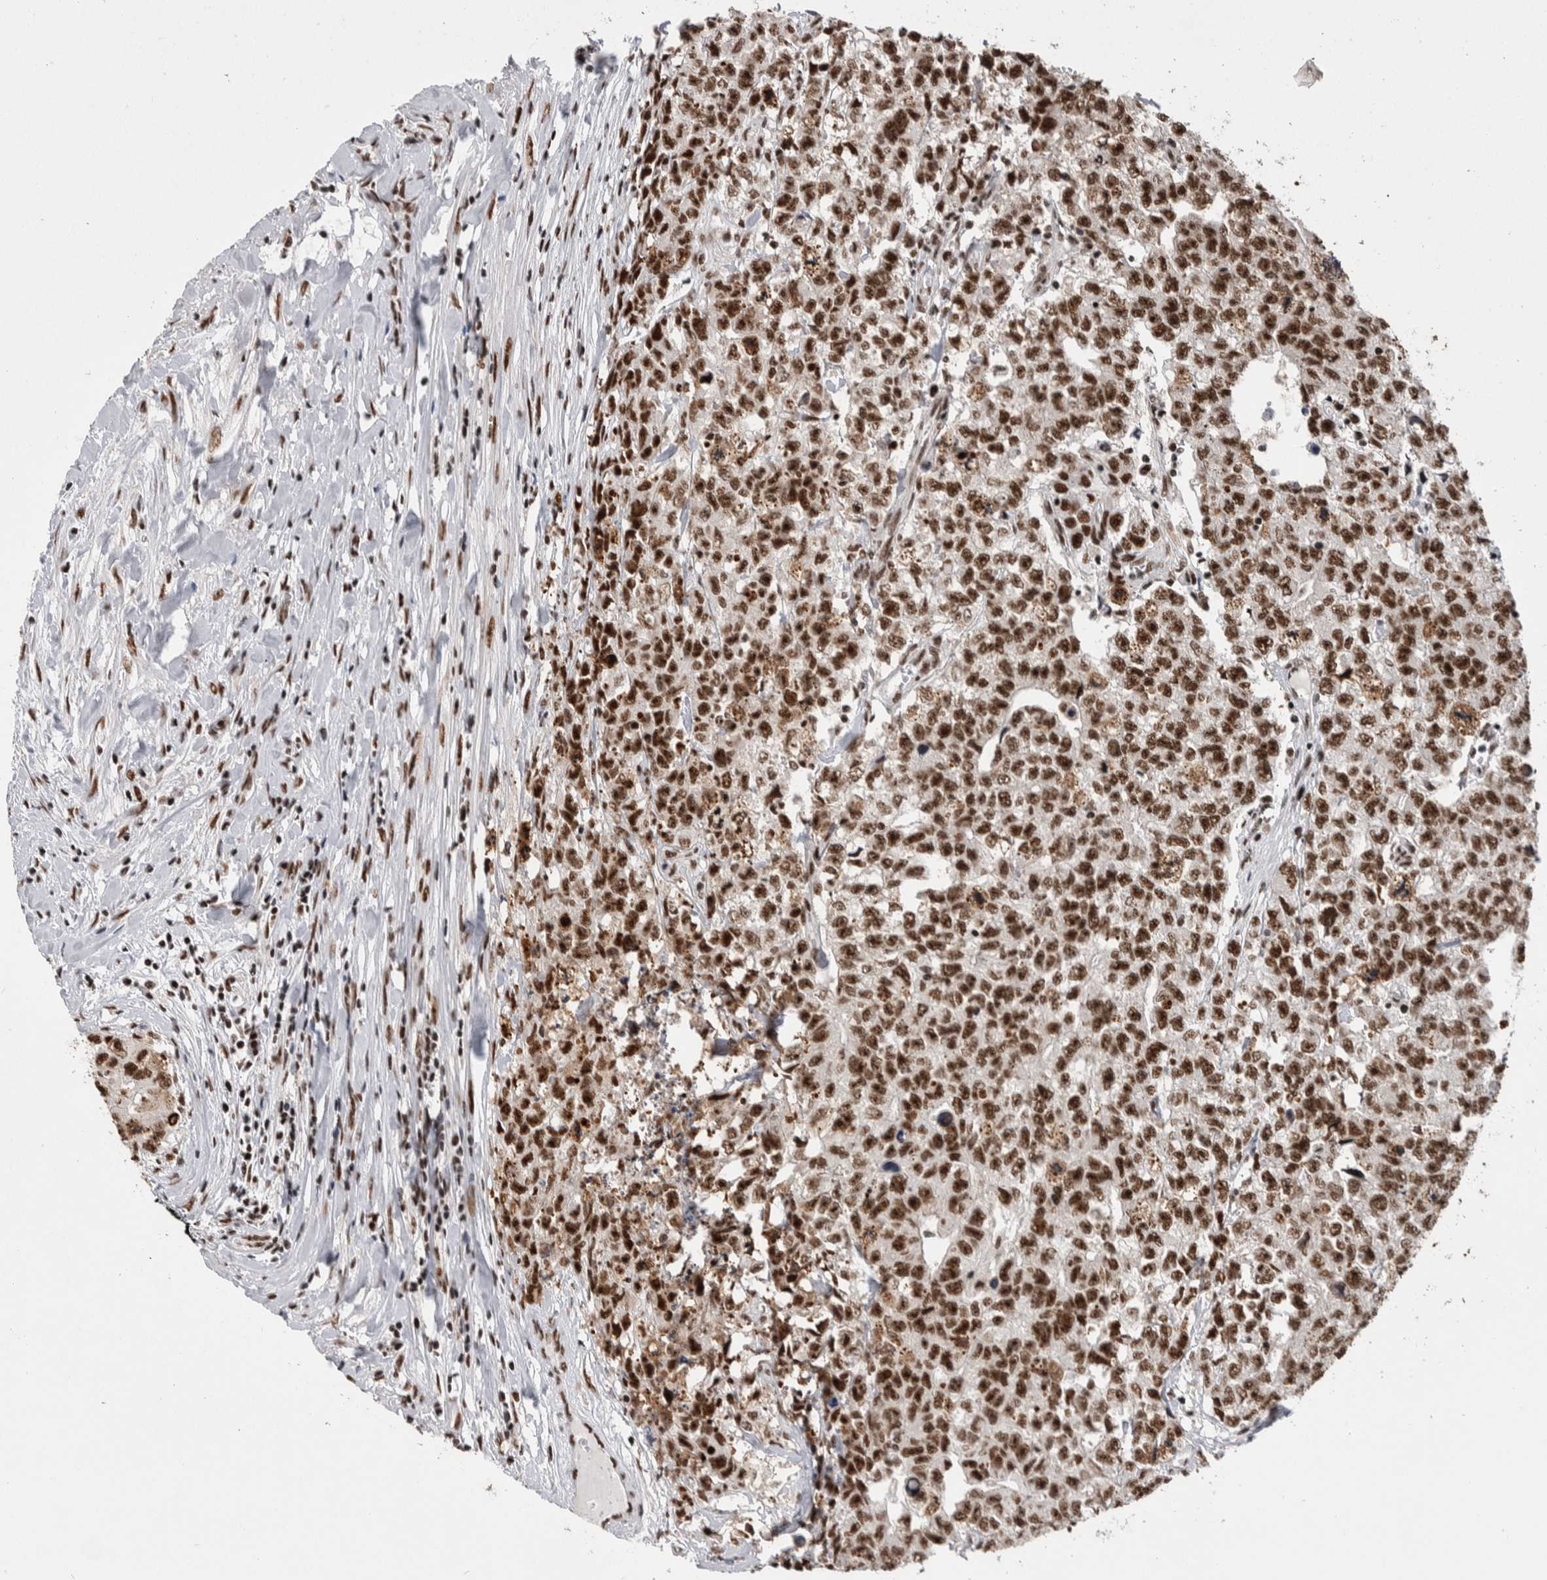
{"staining": {"intensity": "strong", "quantity": ">75%", "location": "nuclear"}, "tissue": "testis cancer", "cell_type": "Tumor cells", "image_type": "cancer", "snomed": [{"axis": "morphology", "description": "Carcinoma, Embryonal, NOS"}, {"axis": "topography", "description": "Testis"}], "caption": "A photomicrograph of human testis cancer (embryonal carcinoma) stained for a protein displays strong nuclear brown staining in tumor cells.", "gene": "NCL", "patient": {"sex": "male", "age": 28}}